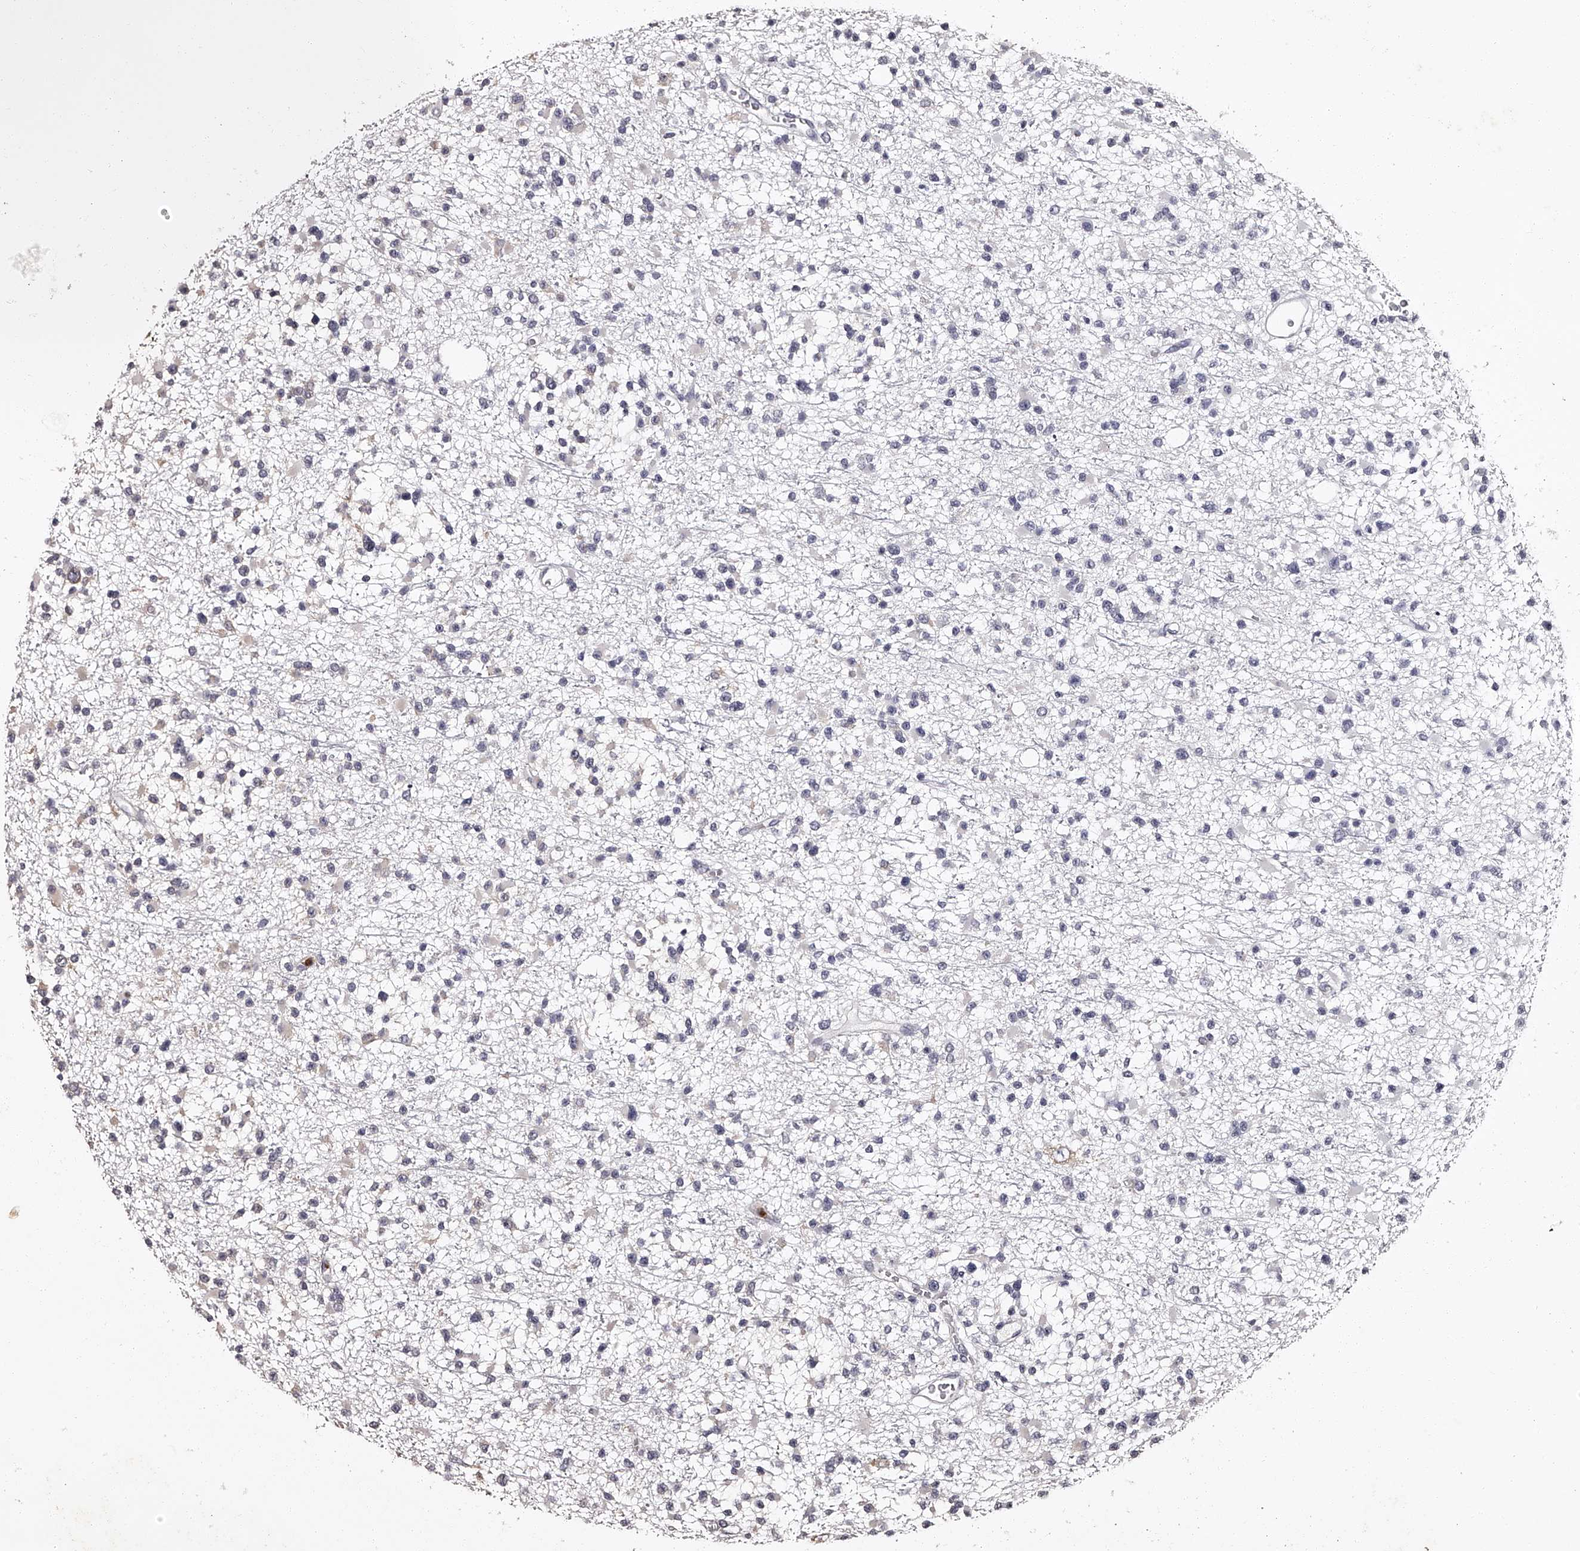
{"staining": {"intensity": "weak", "quantity": "<25%", "location": "cytoplasmic/membranous"}, "tissue": "glioma", "cell_type": "Tumor cells", "image_type": "cancer", "snomed": [{"axis": "morphology", "description": "Glioma, malignant, Low grade"}, {"axis": "topography", "description": "Brain"}], "caption": "Immunohistochemistry (IHC) photomicrograph of human glioma stained for a protein (brown), which displays no expression in tumor cells. (DAB immunohistochemistry, high magnification).", "gene": "RSC1A1", "patient": {"sex": "female", "age": 22}}